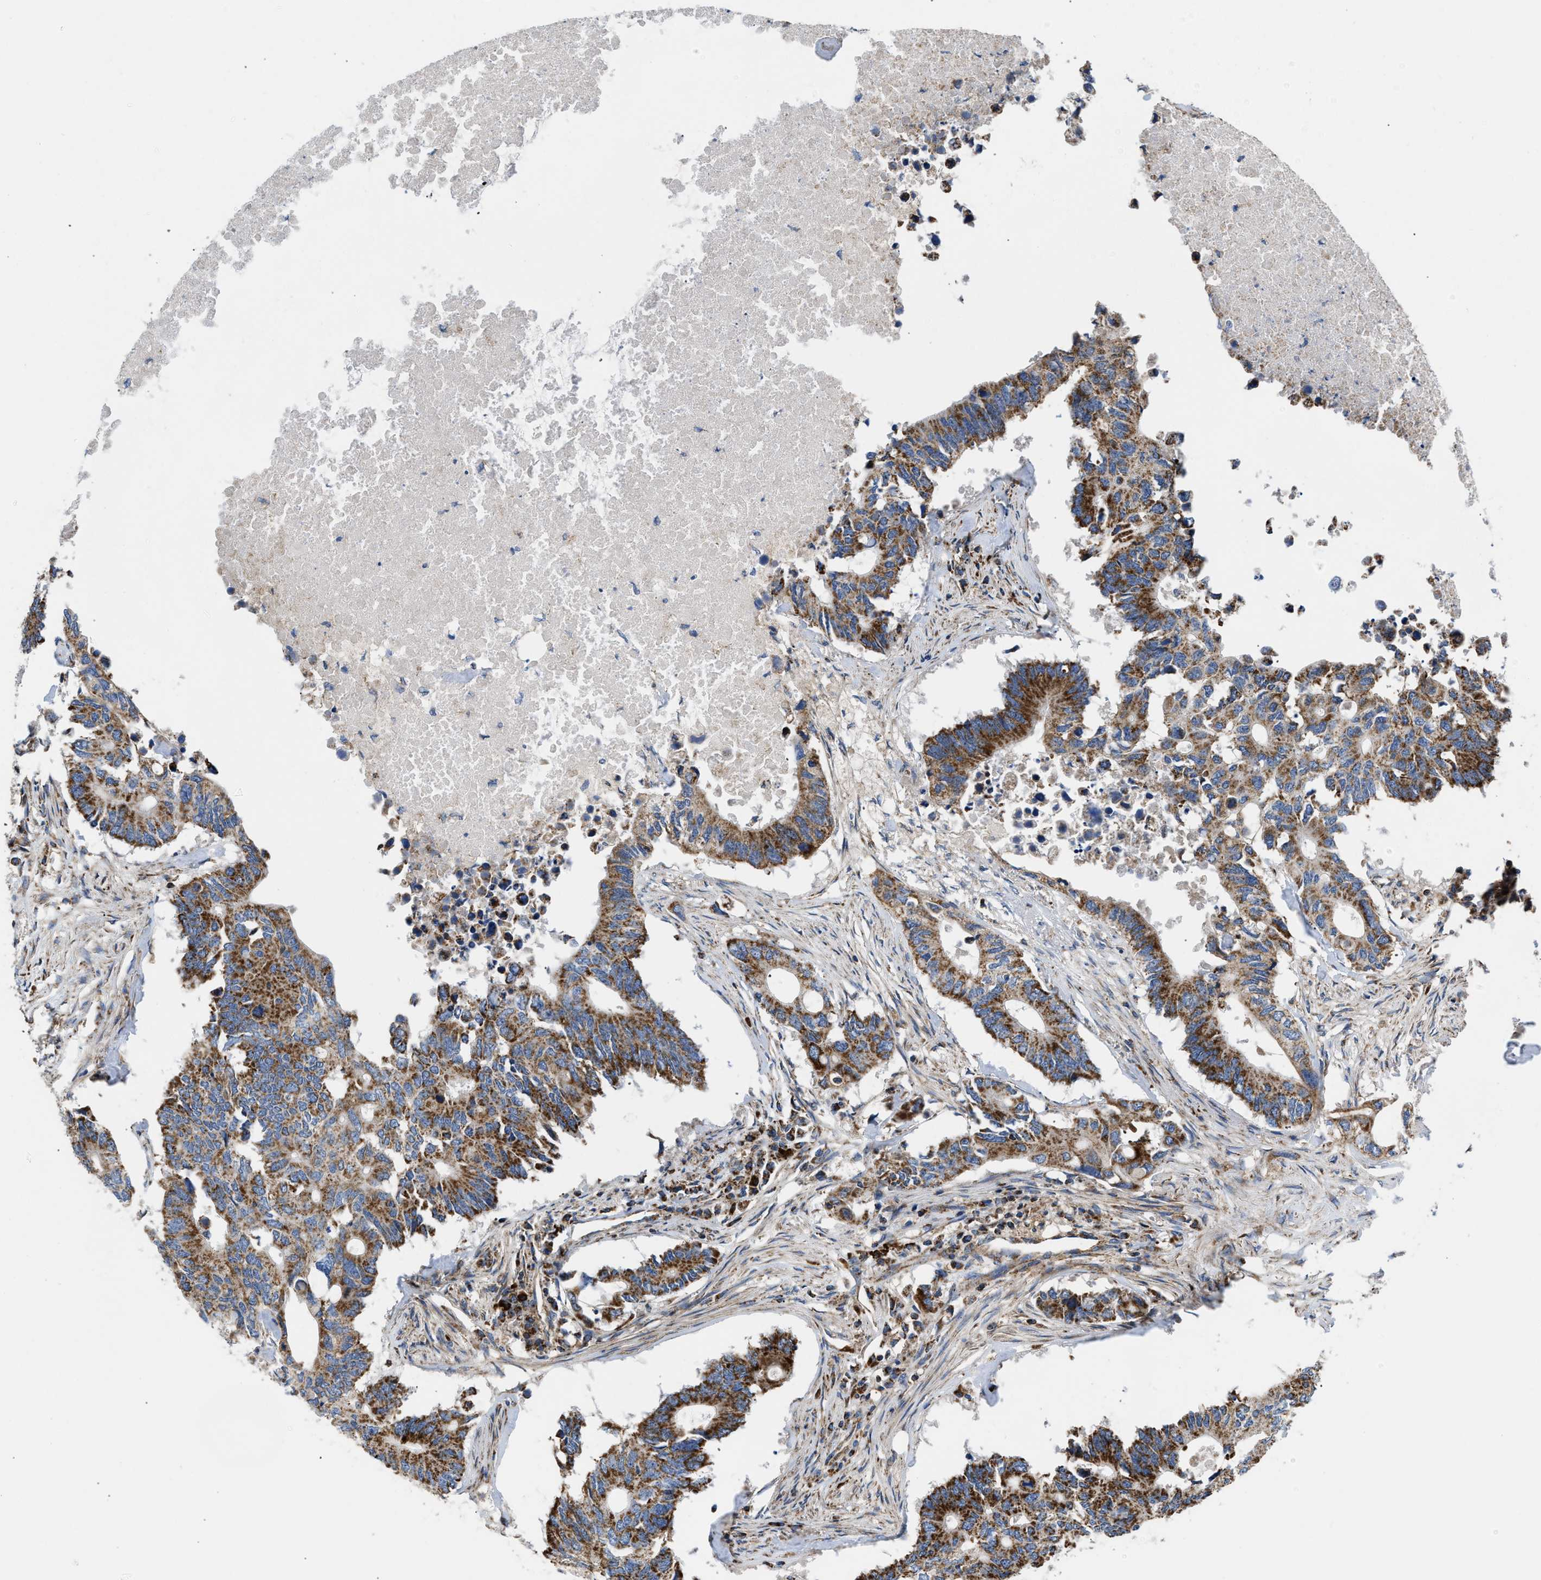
{"staining": {"intensity": "strong", "quantity": ">75%", "location": "cytoplasmic/membranous"}, "tissue": "colorectal cancer", "cell_type": "Tumor cells", "image_type": "cancer", "snomed": [{"axis": "morphology", "description": "Adenocarcinoma, NOS"}, {"axis": "topography", "description": "Colon"}], "caption": "Strong cytoplasmic/membranous protein expression is present in approximately >75% of tumor cells in colorectal cancer. Using DAB (brown) and hematoxylin (blue) stains, captured at high magnification using brightfield microscopy.", "gene": "OPTN", "patient": {"sex": "male", "age": 71}}